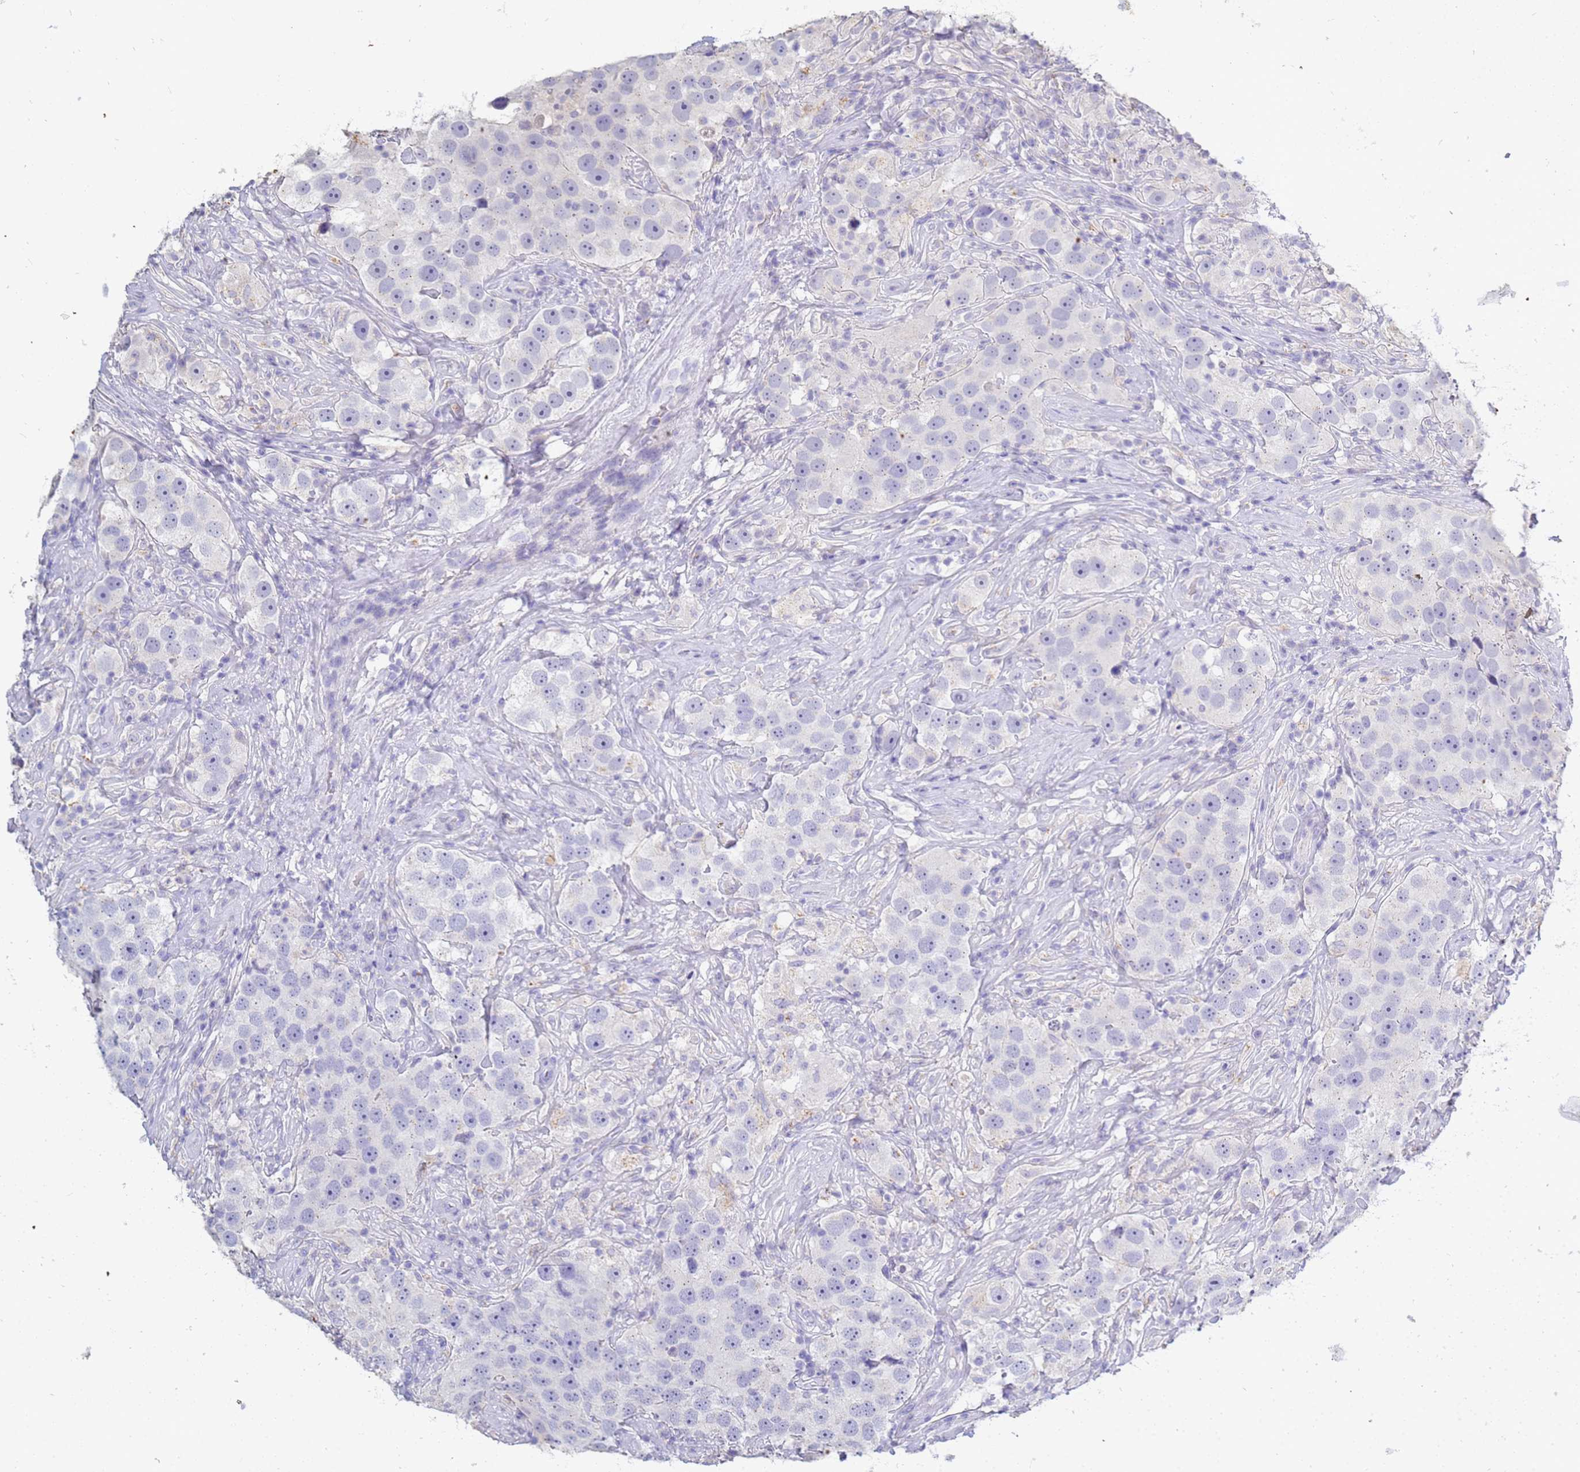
{"staining": {"intensity": "negative", "quantity": "none", "location": "none"}, "tissue": "testis cancer", "cell_type": "Tumor cells", "image_type": "cancer", "snomed": [{"axis": "morphology", "description": "Seminoma, NOS"}, {"axis": "topography", "description": "Testis"}], "caption": "Immunohistochemistry (IHC) histopathology image of human seminoma (testis) stained for a protein (brown), which shows no expression in tumor cells.", "gene": "B3GNT8", "patient": {"sex": "male", "age": 49}}